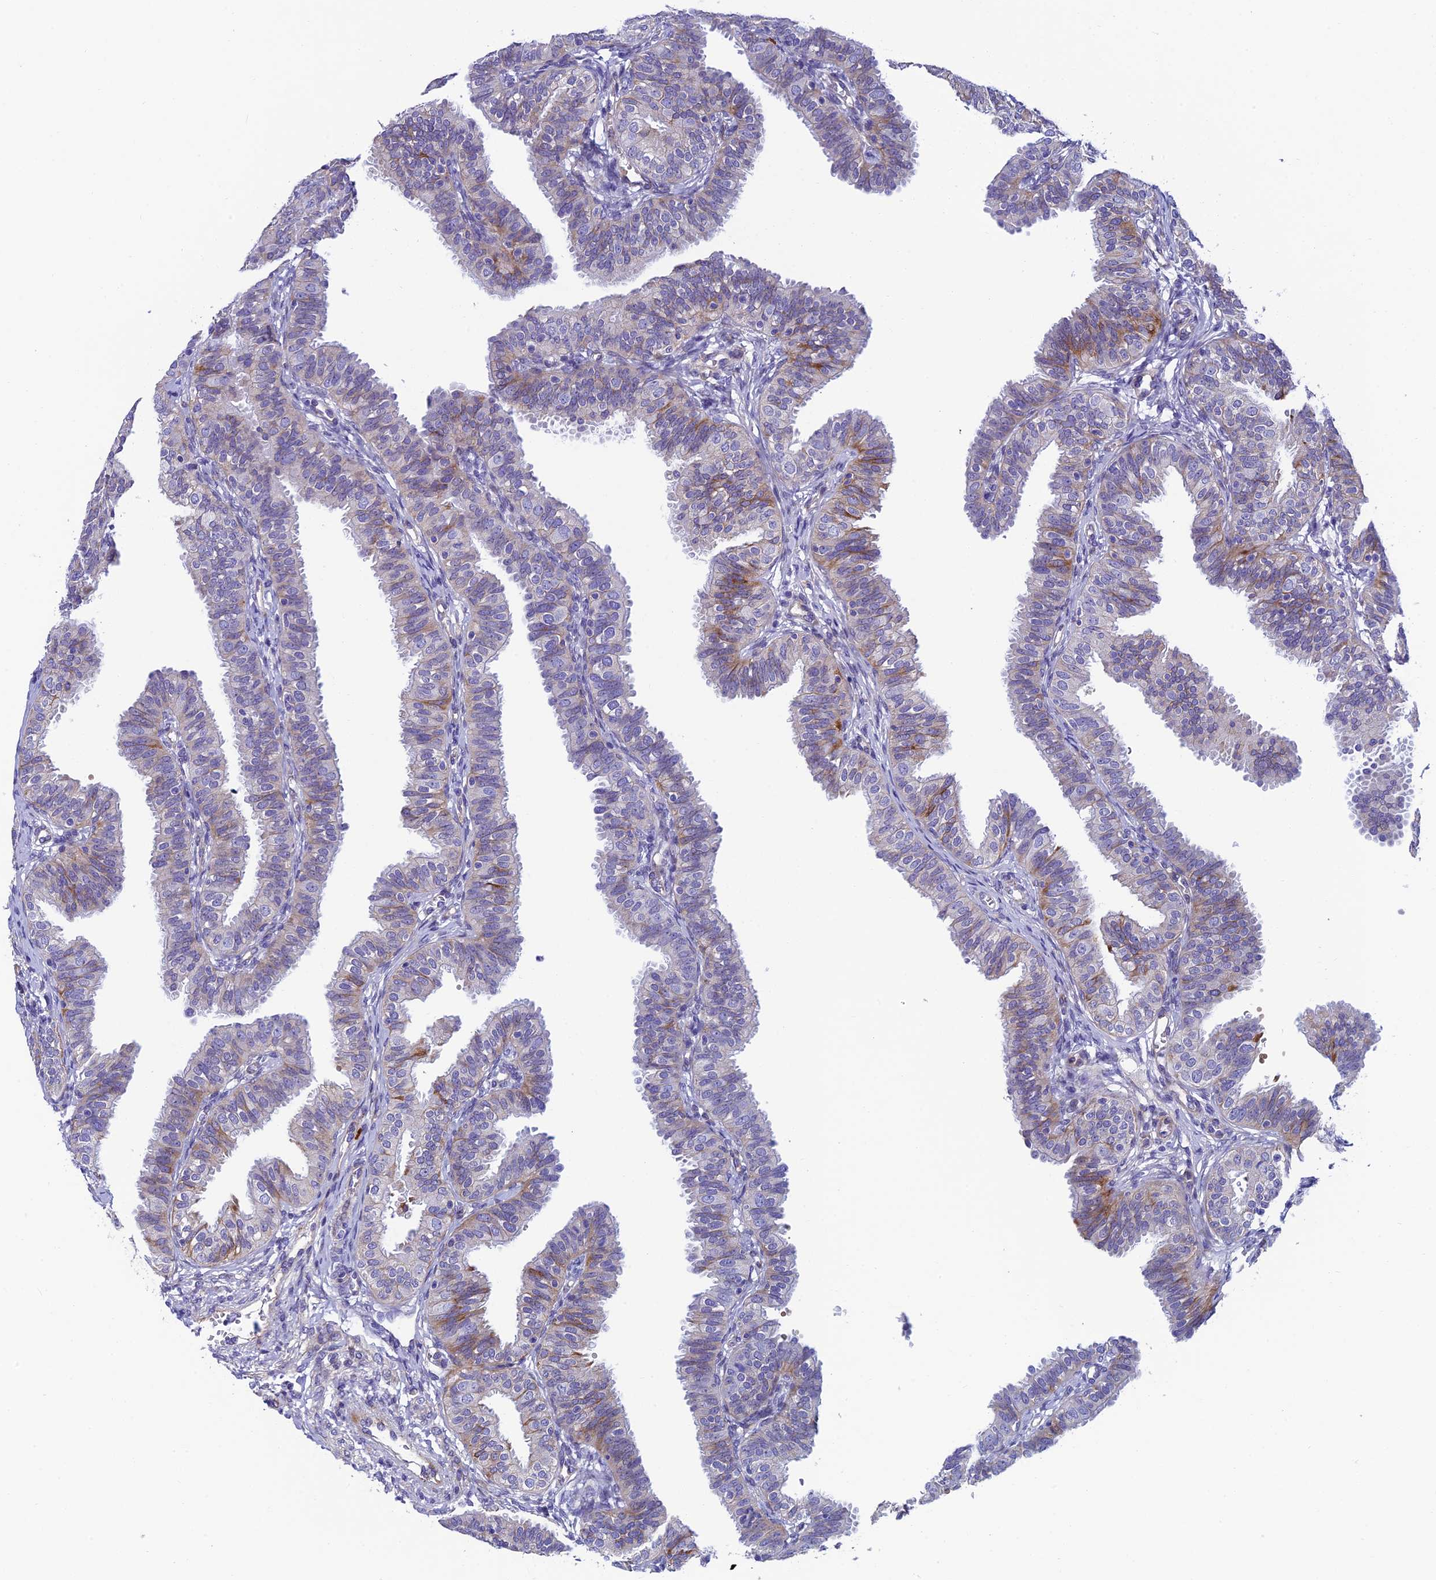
{"staining": {"intensity": "moderate", "quantity": "<25%", "location": "cytoplasmic/membranous"}, "tissue": "fallopian tube", "cell_type": "Glandular cells", "image_type": "normal", "snomed": [{"axis": "morphology", "description": "Normal tissue, NOS"}, {"axis": "topography", "description": "Fallopian tube"}], "caption": "Fallopian tube stained with DAB (3,3'-diaminobenzidine) IHC shows low levels of moderate cytoplasmic/membranous staining in about <25% of glandular cells. Using DAB (brown) and hematoxylin (blue) stains, captured at high magnification using brightfield microscopy.", "gene": "MACIR", "patient": {"sex": "female", "age": 35}}